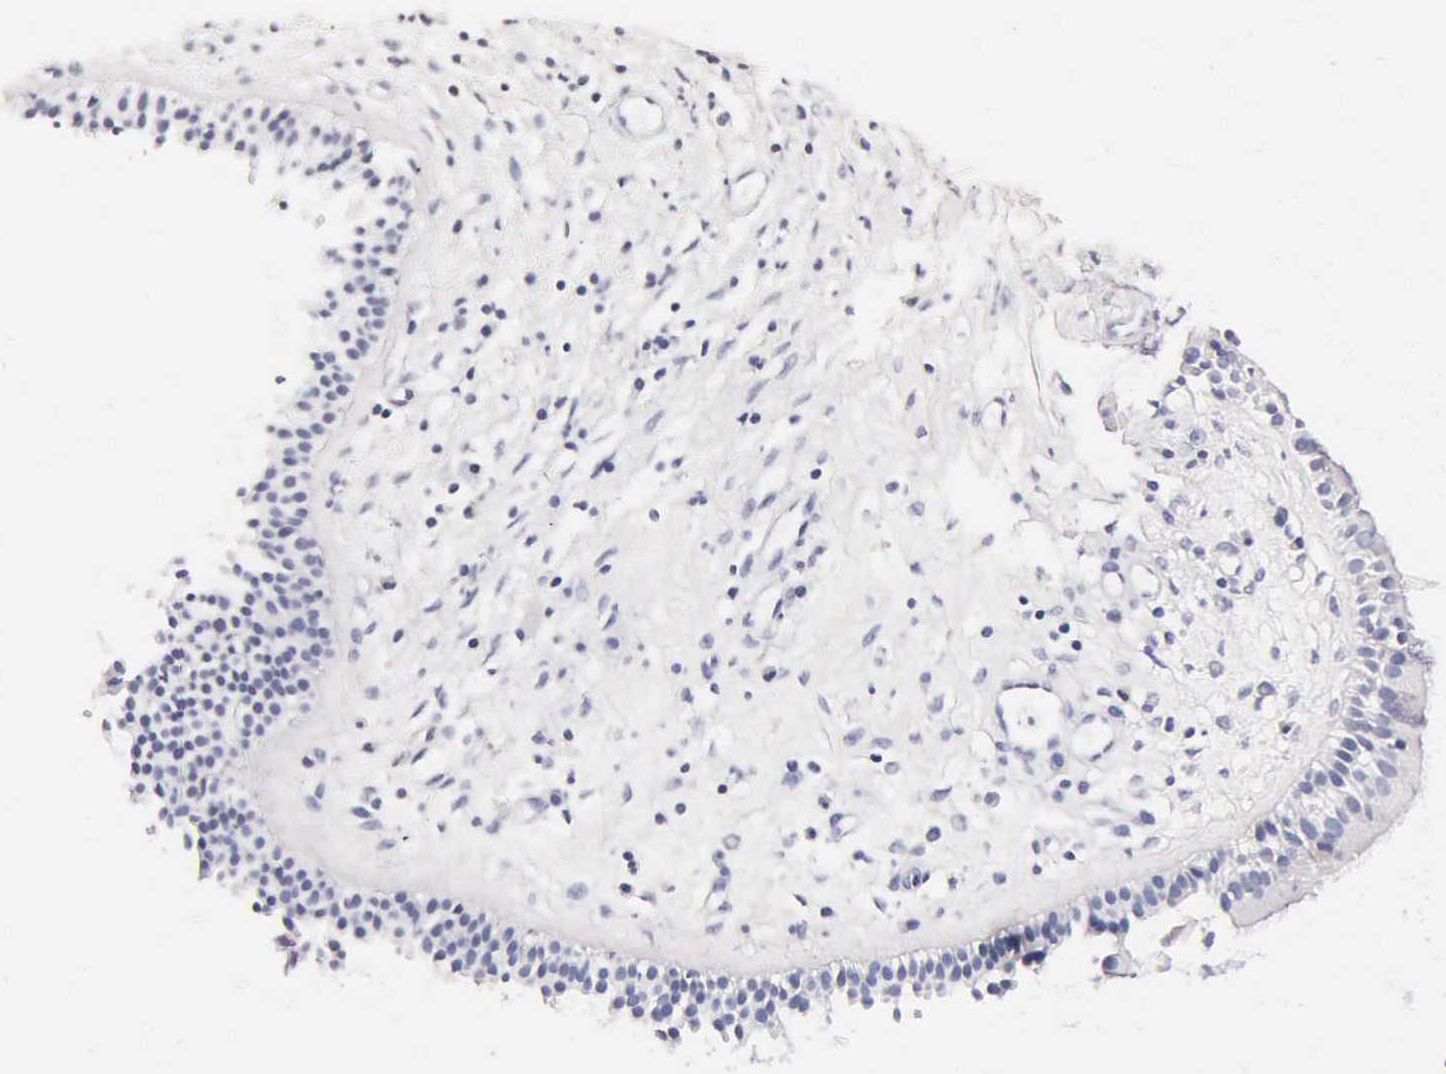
{"staining": {"intensity": "negative", "quantity": "none", "location": "none"}, "tissue": "nasopharynx", "cell_type": "Respiratory epithelial cells", "image_type": "normal", "snomed": [{"axis": "morphology", "description": "Normal tissue, NOS"}, {"axis": "topography", "description": "Nasopharynx"}], "caption": "A high-resolution histopathology image shows immunohistochemistry staining of unremarkable nasopharynx, which reveals no significant positivity in respiratory epithelial cells.", "gene": "MB", "patient": {"sex": "male", "age": 63}}